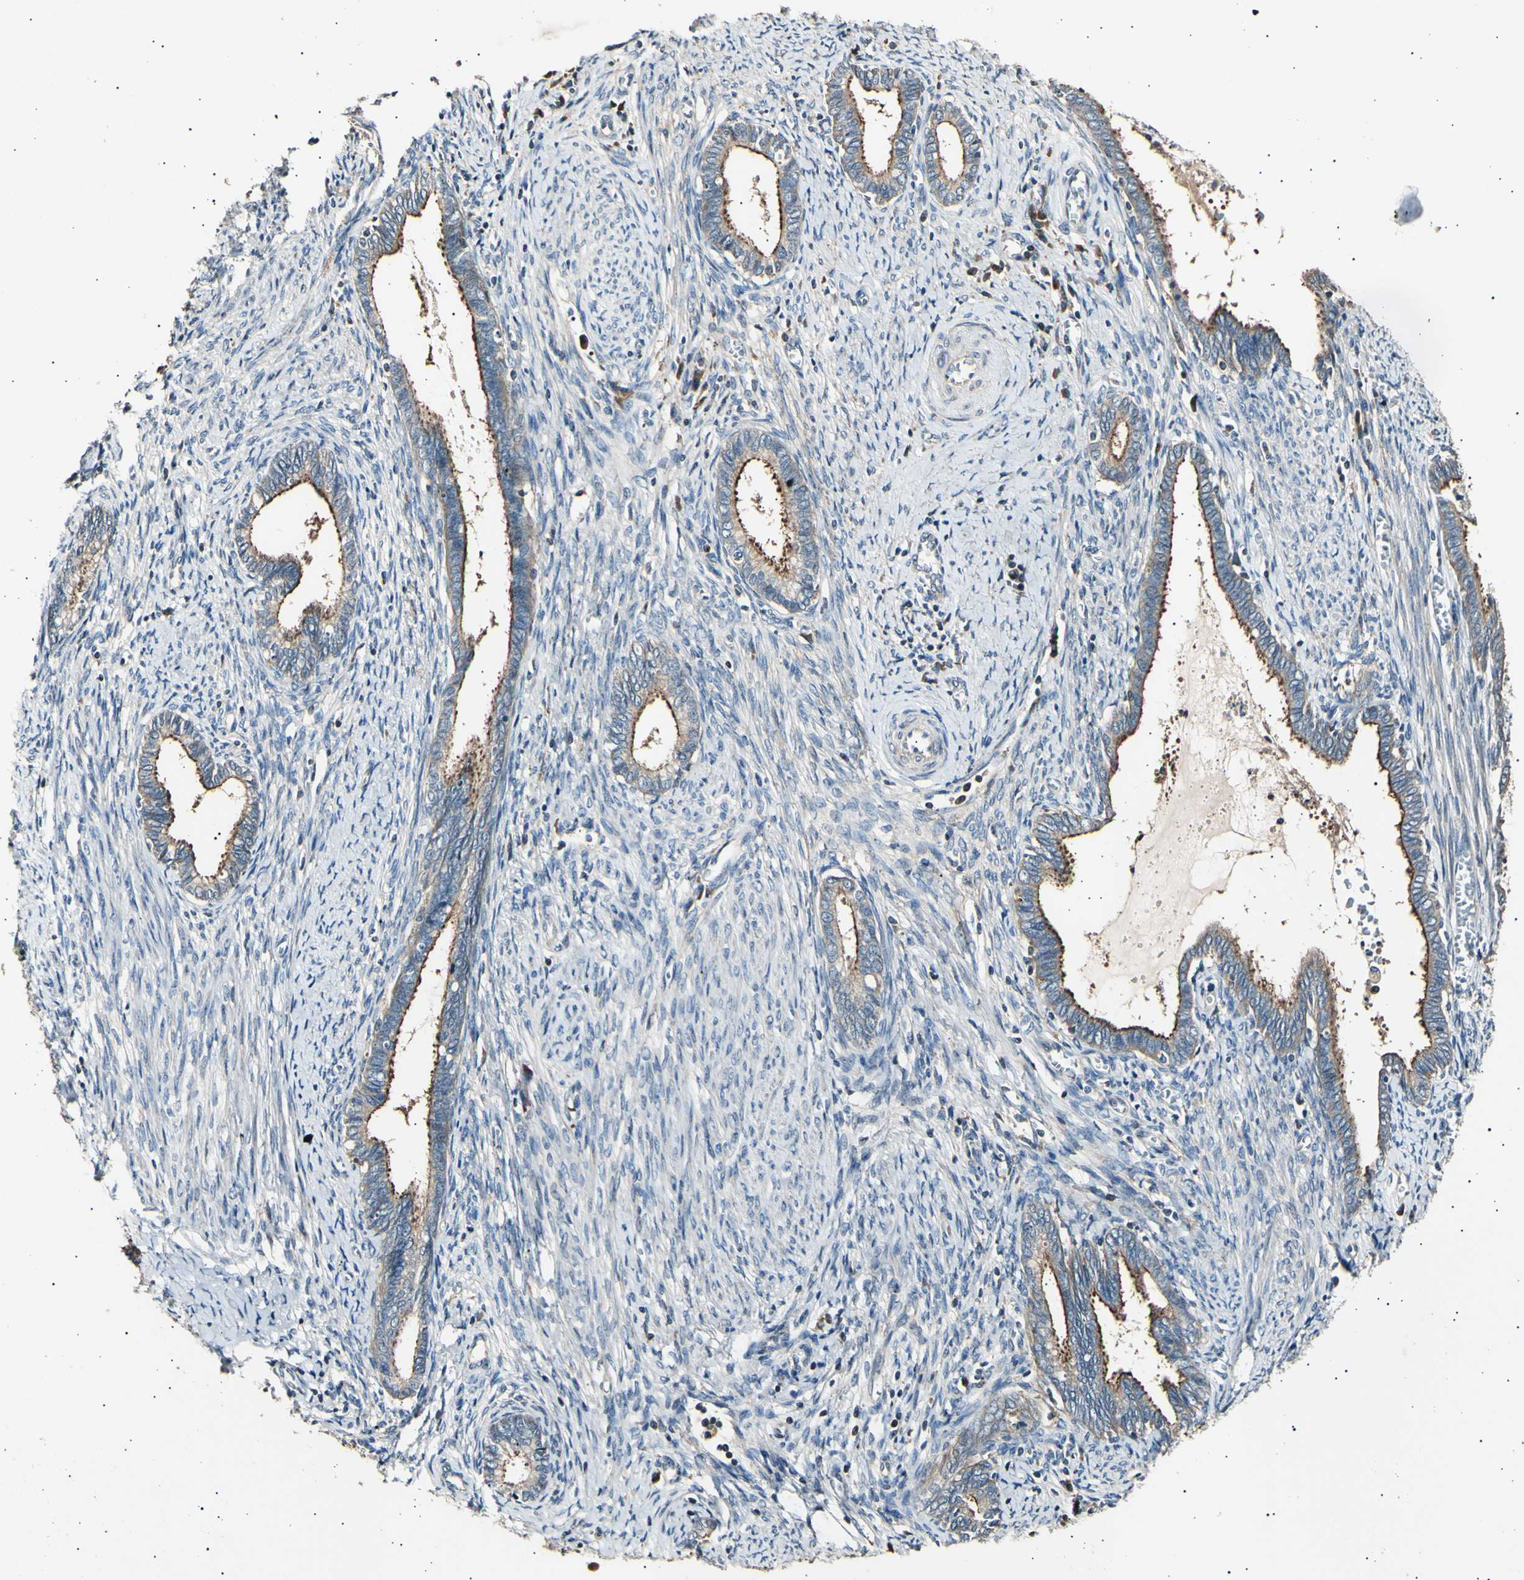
{"staining": {"intensity": "strong", "quantity": ">75%", "location": "cytoplasmic/membranous"}, "tissue": "cervical cancer", "cell_type": "Tumor cells", "image_type": "cancer", "snomed": [{"axis": "morphology", "description": "Adenocarcinoma, NOS"}, {"axis": "topography", "description": "Cervix"}], "caption": "Brown immunohistochemical staining in human cervical adenocarcinoma reveals strong cytoplasmic/membranous expression in approximately >75% of tumor cells.", "gene": "ITGA6", "patient": {"sex": "female", "age": 44}}